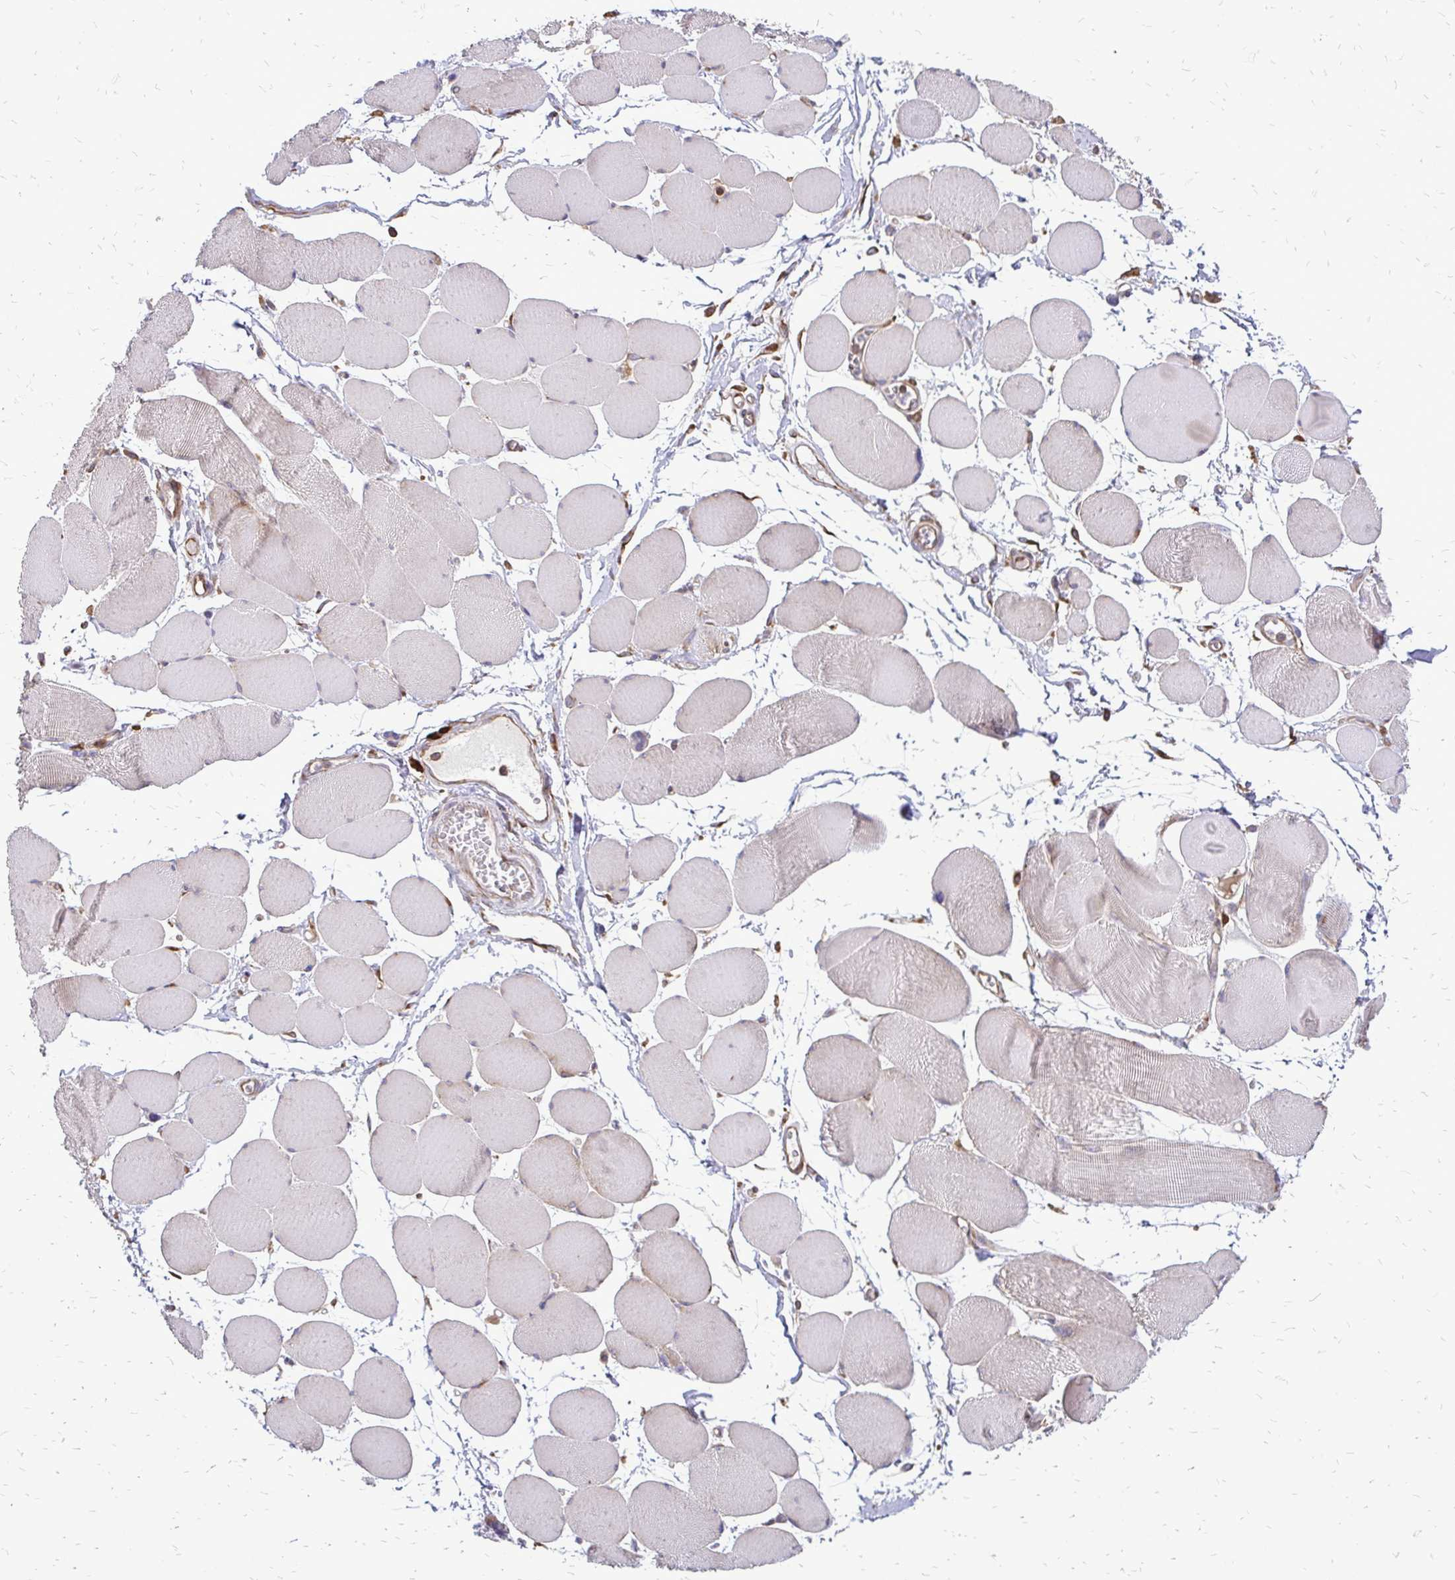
{"staining": {"intensity": "negative", "quantity": "none", "location": "none"}, "tissue": "skeletal muscle", "cell_type": "Myocytes", "image_type": "normal", "snomed": [{"axis": "morphology", "description": "Normal tissue, NOS"}, {"axis": "topography", "description": "Skeletal muscle"}], "caption": "Immunohistochemistry micrograph of unremarkable skeletal muscle: skeletal muscle stained with DAB (3,3'-diaminobenzidine) displays no significant protein positivity in myocytes. The staining was performed using DAB to visualize the protein expression in brown, while the nuclei were stained in blue with hematoxylin (Magnification: 20x).", "gene": "RPS3", "patient": {"sex": "female", "age": 75}}